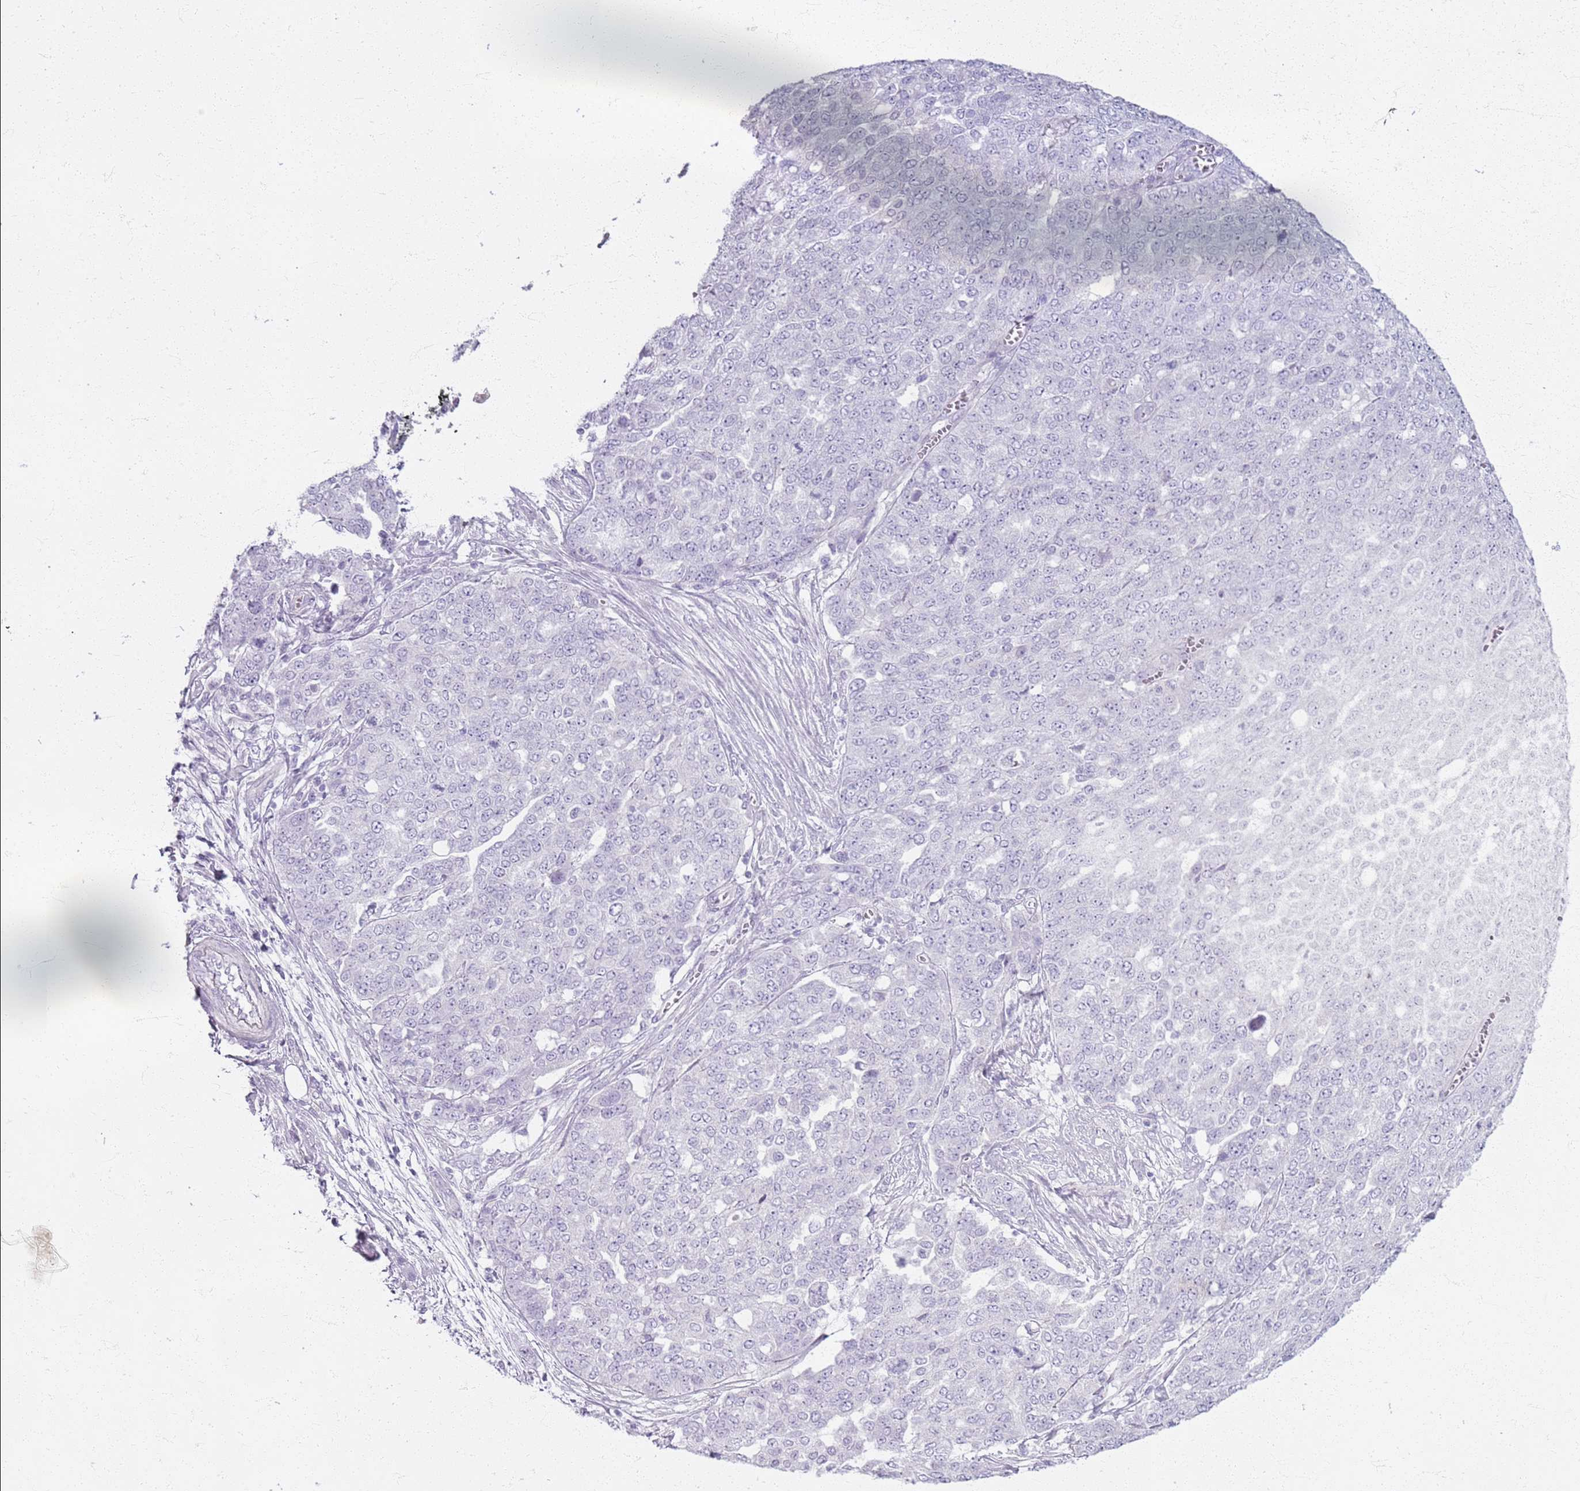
{"staining": {"intensity": "negative", "quantity": "none", "location": "none"}, "tissue": "ovarian cancer", "cell_type": "Tumor cells", "image_type": "cancer", "snomed": [{"axis": "morphology", "description": "Cystadenocarcinoma, serous, NOS"}, {"axis": "topography", "description": "Soft tissue"}, {"axis": "topography", "description": "Ovary"}], "caption": "This is an IHC micrograph of serous cystadenocarcinoma (ovarian). There is no expression in tumor cells.", "gene": "CSRP3", "patient": {"sex": "female", "age": 57}}